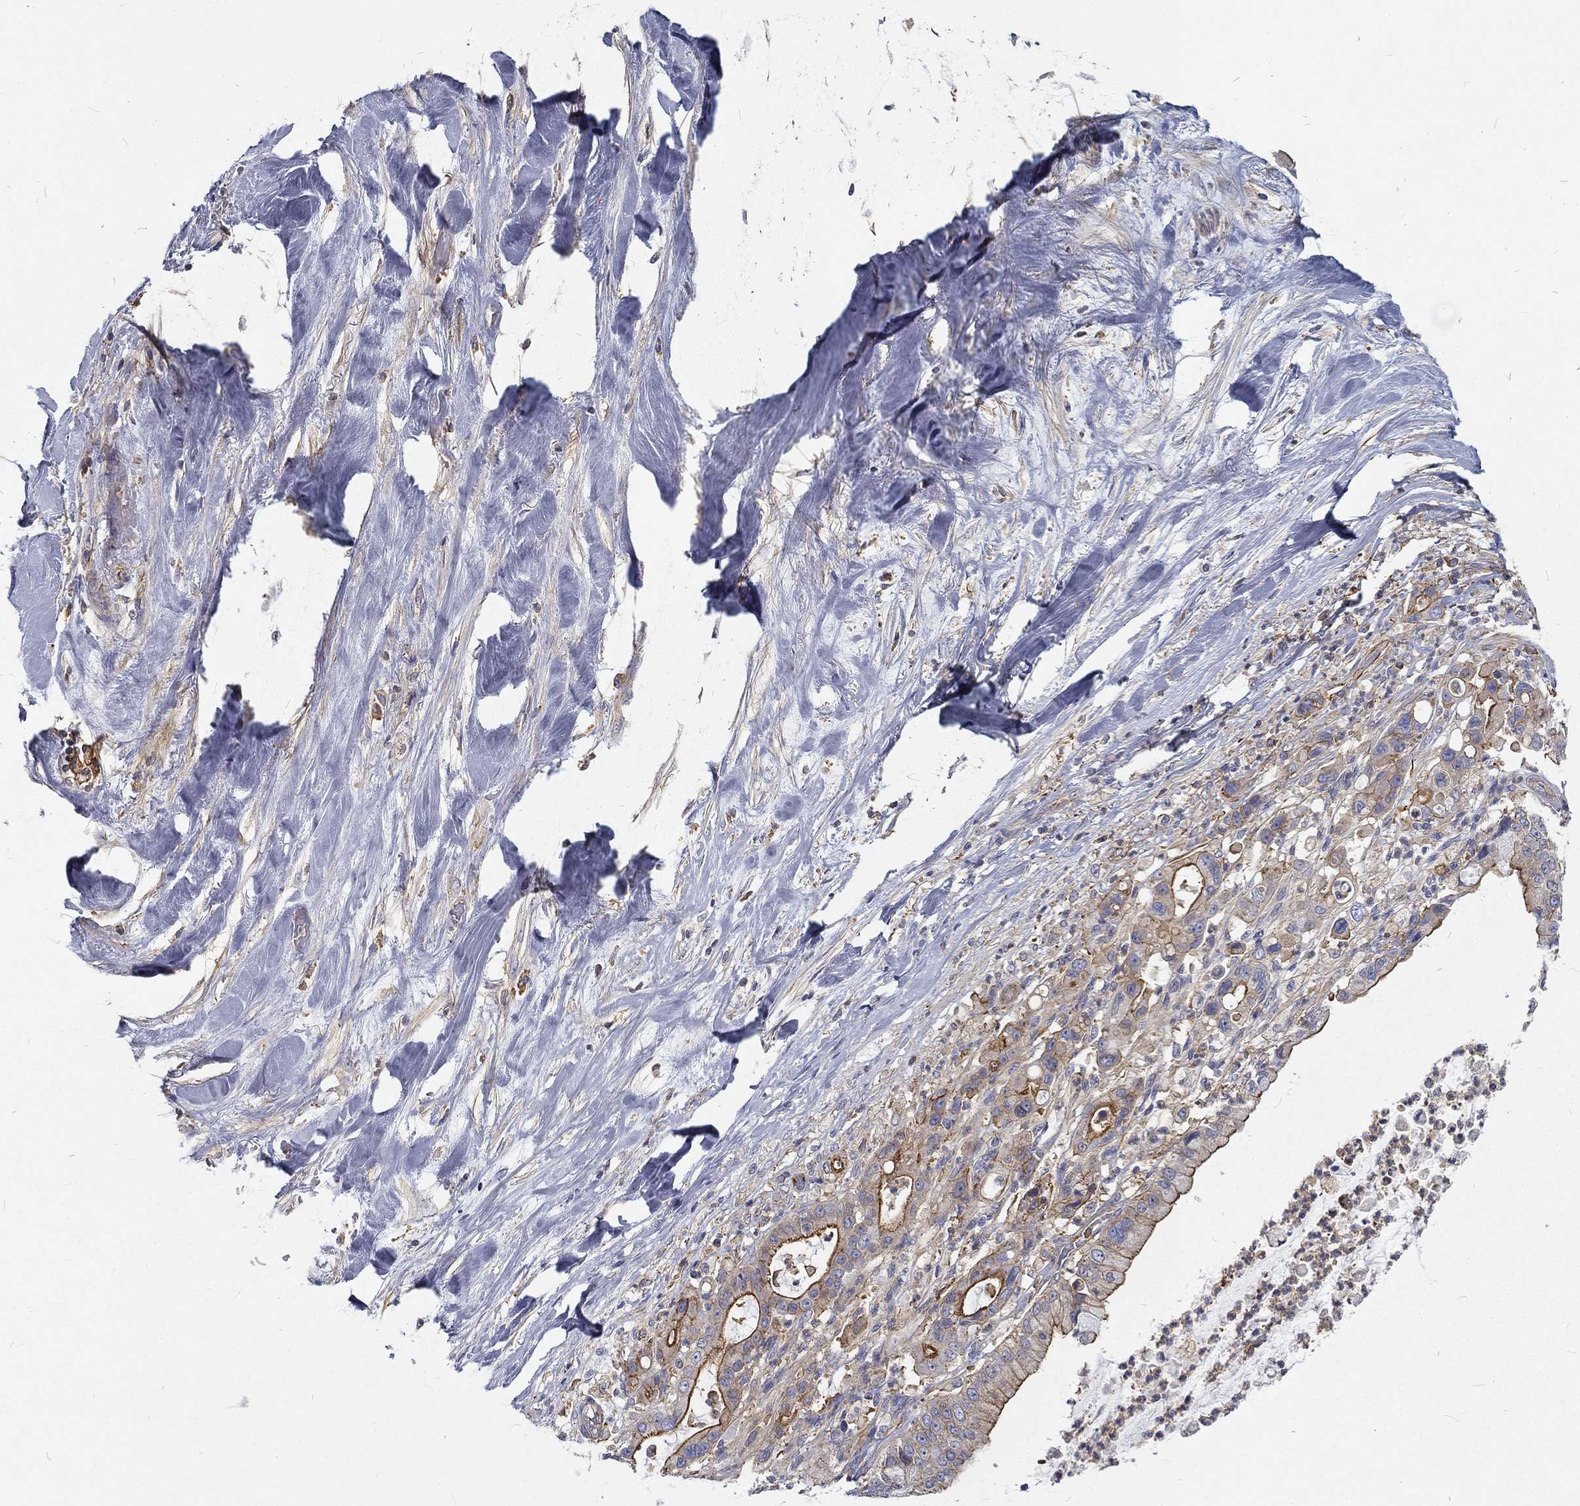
{"staining": {"intensity": "strong", "quantity": "<25%", "location": "cytoplasmic/membranous"}, "tissue": "liver cancer", "cell_type": "Tumor cells", "image_type": "cancer", "snomed": [{"axis": "morphology", "description": "Cholangiocarcinoma"}, {"axis": "topography", "description": "Liver"}], "caption": "Liver cholangiocarcinoma stained with a brown dye shows strong cytoplasmic/membranous positive staining in about <25% of tumor cells.", "gene": "MTMR11", "patient": {"sex": "female", "age": 54}}